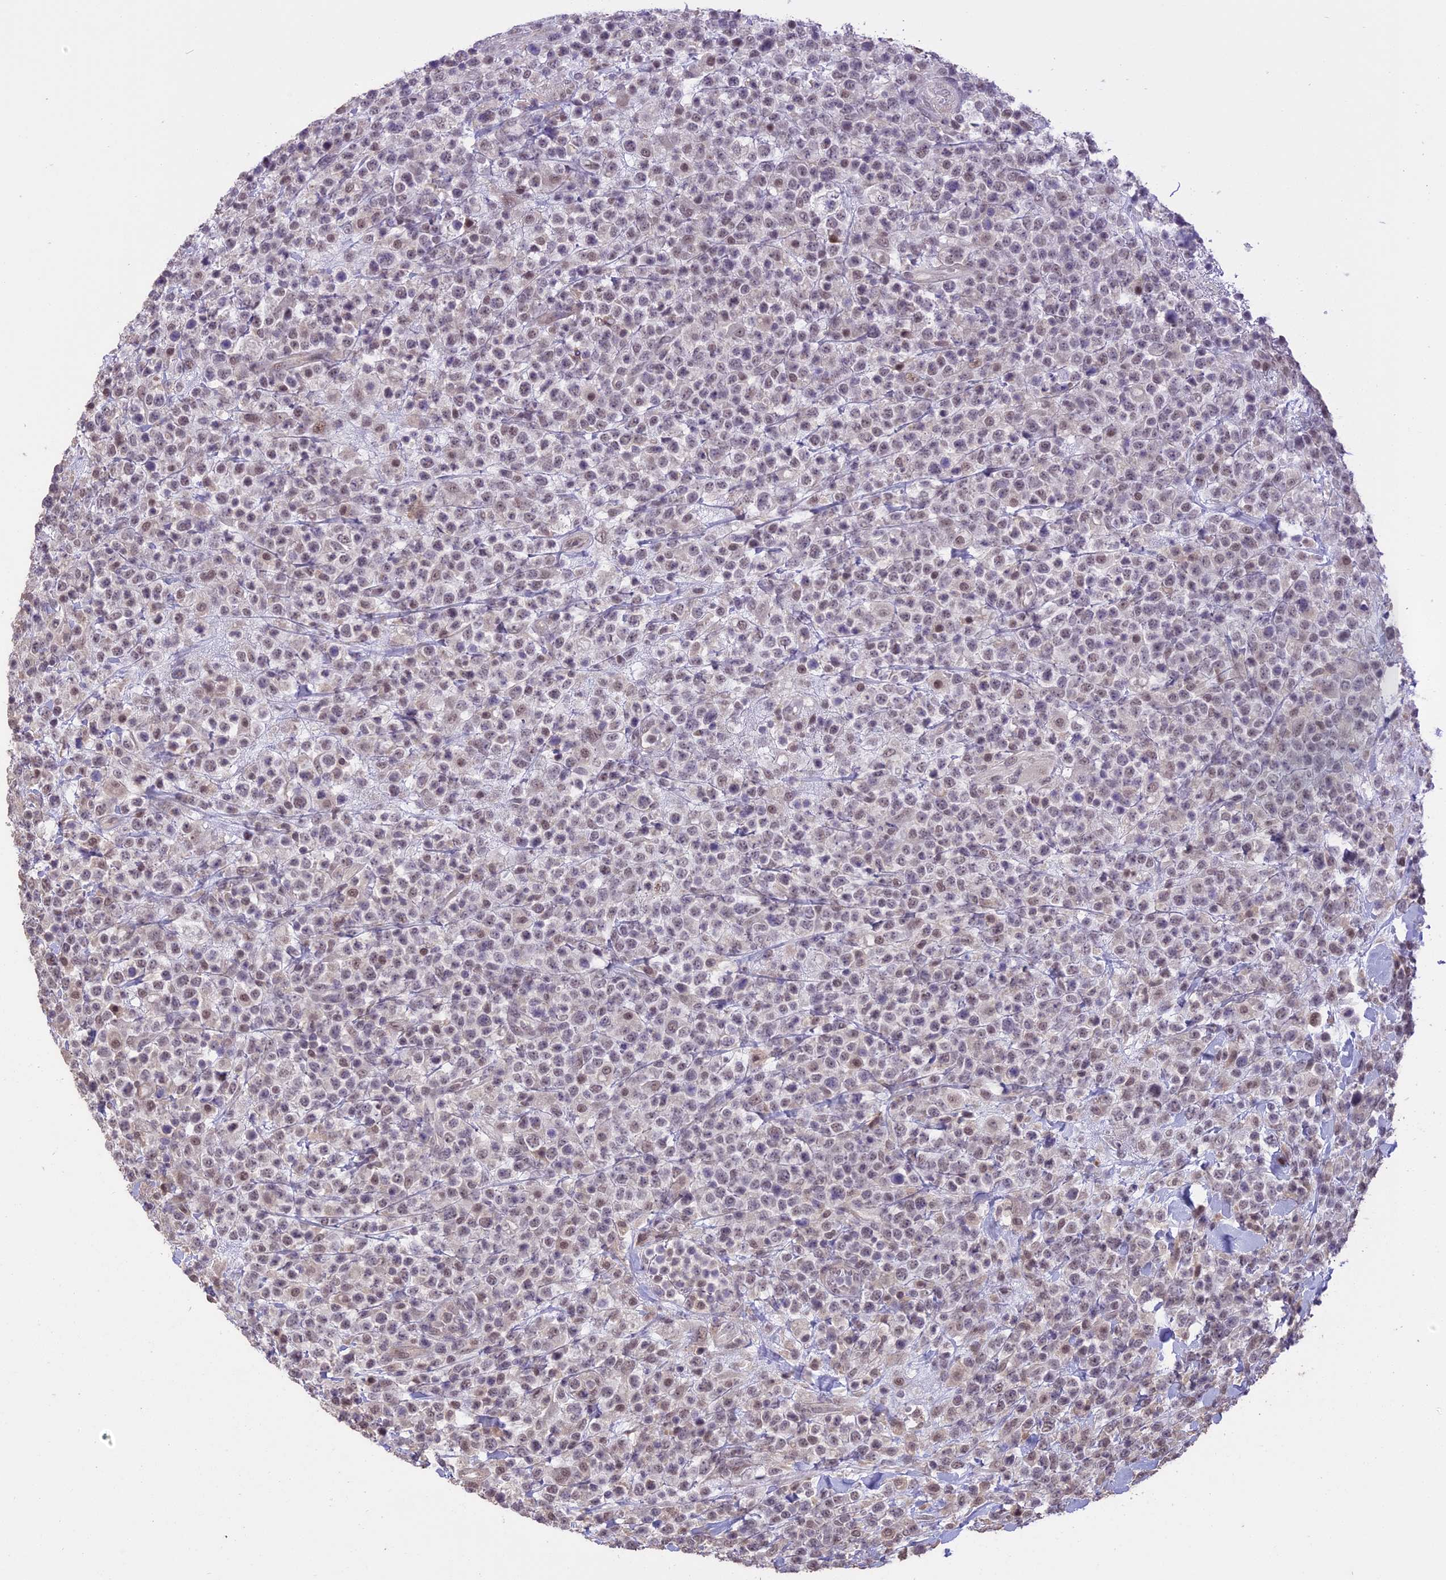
{"staining": {"intensity": "weak", "quantity": "25%-75%", "location": "nuclear"}, "tissue": "lymphoma", "cell_type": "Tumor cells", "image_type": "cancer", "snomed": [{"axis": "morphology", "description": "Malignant lymphoma, non-Hodgkin's type, High grade"}, {"axis": "topography", "description": "Colon"}], "caption": "Protein staining exhibits weak nuclear expression in about 25%-75% of tumor cells in malignant lymphoma, non-Hodgkin's type (high-grade).", "gene": "TIGD7", "patient": {"sex": "female", "age": 53}}